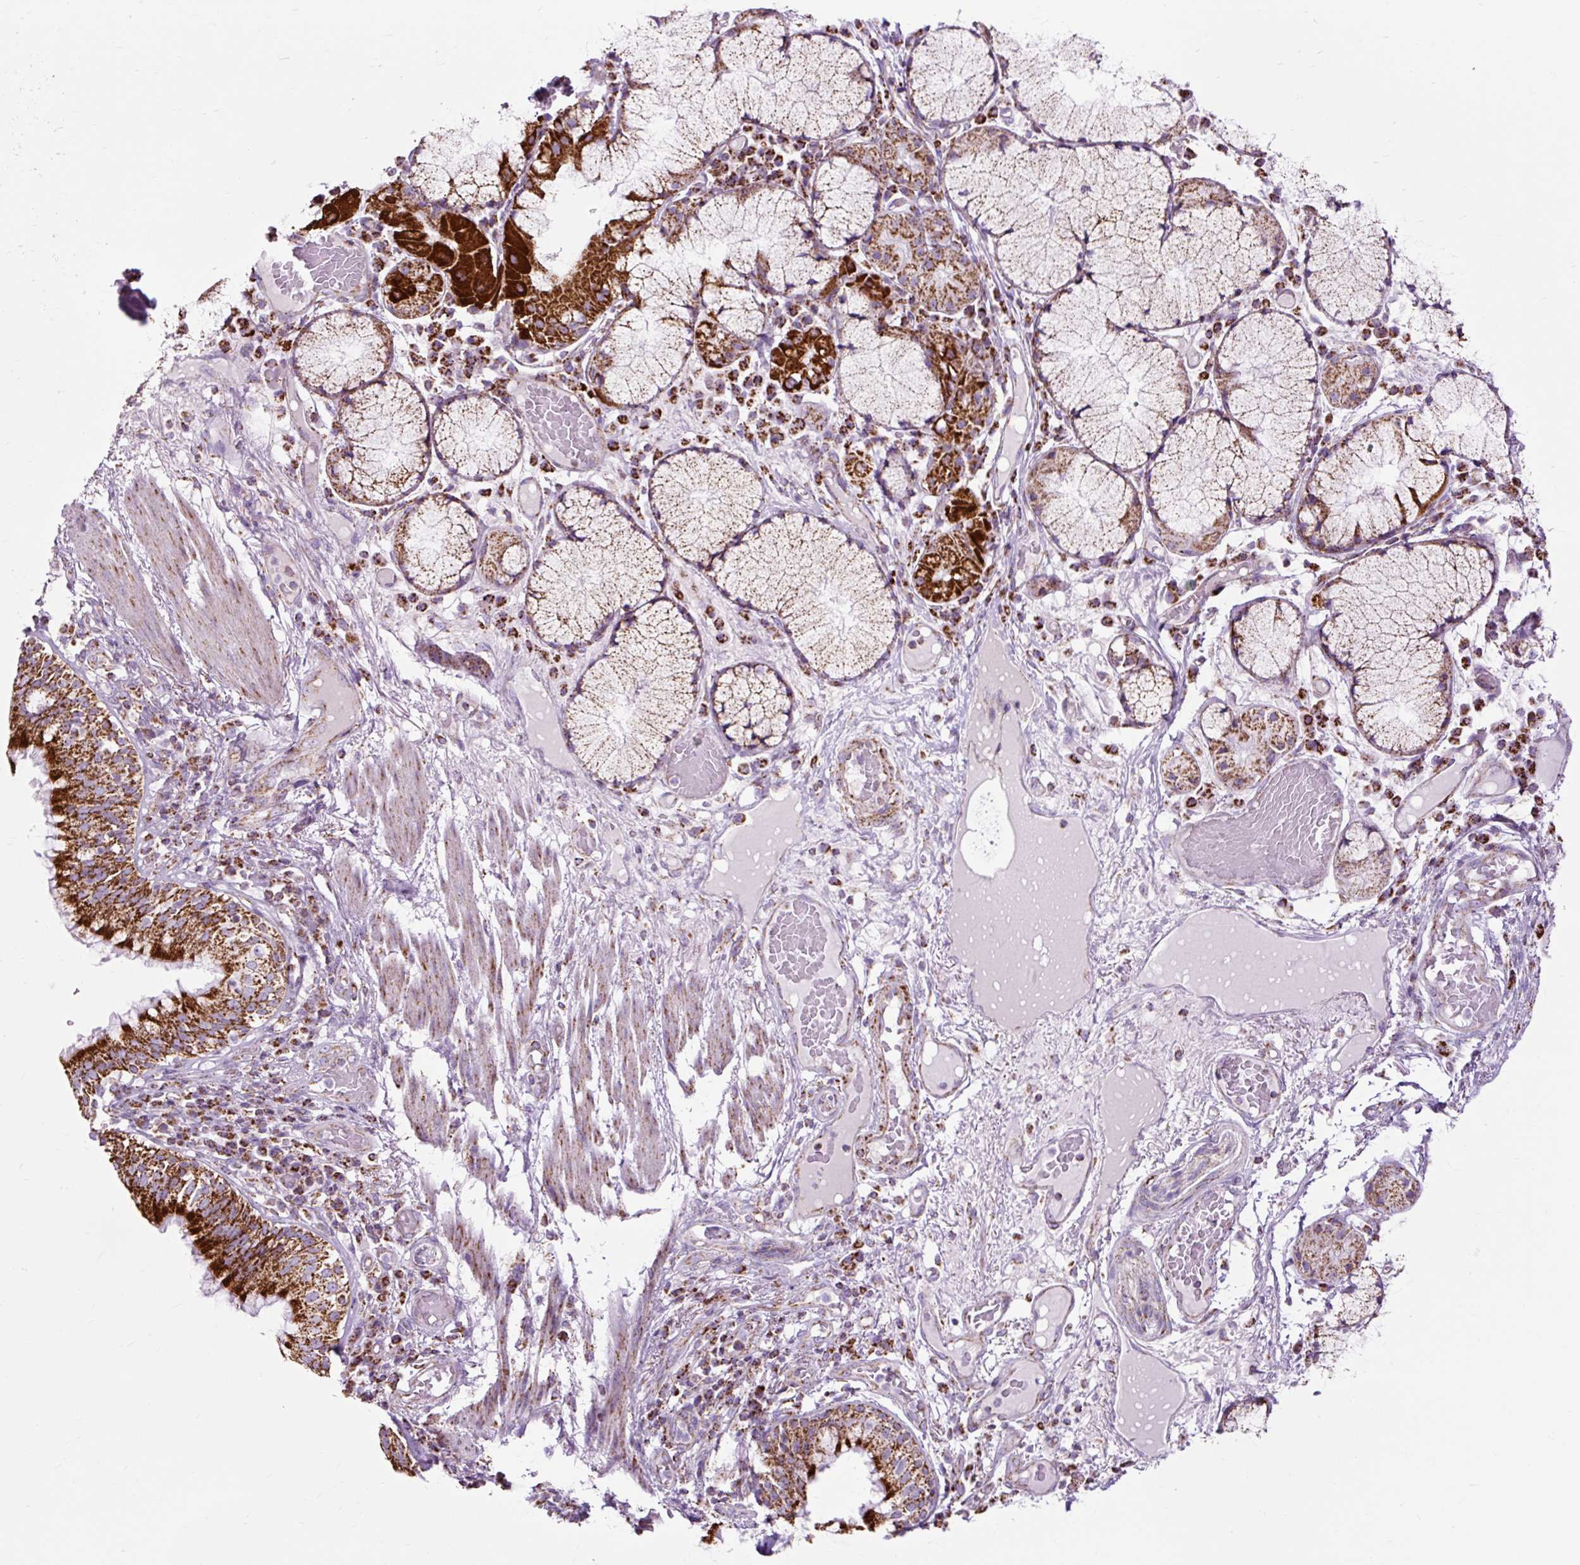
{"staining": {"intensity": "negative", "quantity": "none", "location": "none"}, "tissue": "adipose tissue", "cell_type": "Adipocytes", "image_type": "normal", "snomed": [{"axis": "morphology", "description": "Normal tissue, NOS"}, {"axis": "topography", "description": "Cartilage tissue"}, {"axis": "topography", "description": "Bronchus"}], "caption": "The image demonstrates no significant expression in adipocytes of adipose tissue. (DAB (3,3'-diaminobenzidine) immunohistochemistry visualized using brightfield microscopy, high magnification).", "gene": "DLAT", "patient": {"sex": "male", "age": 56}}